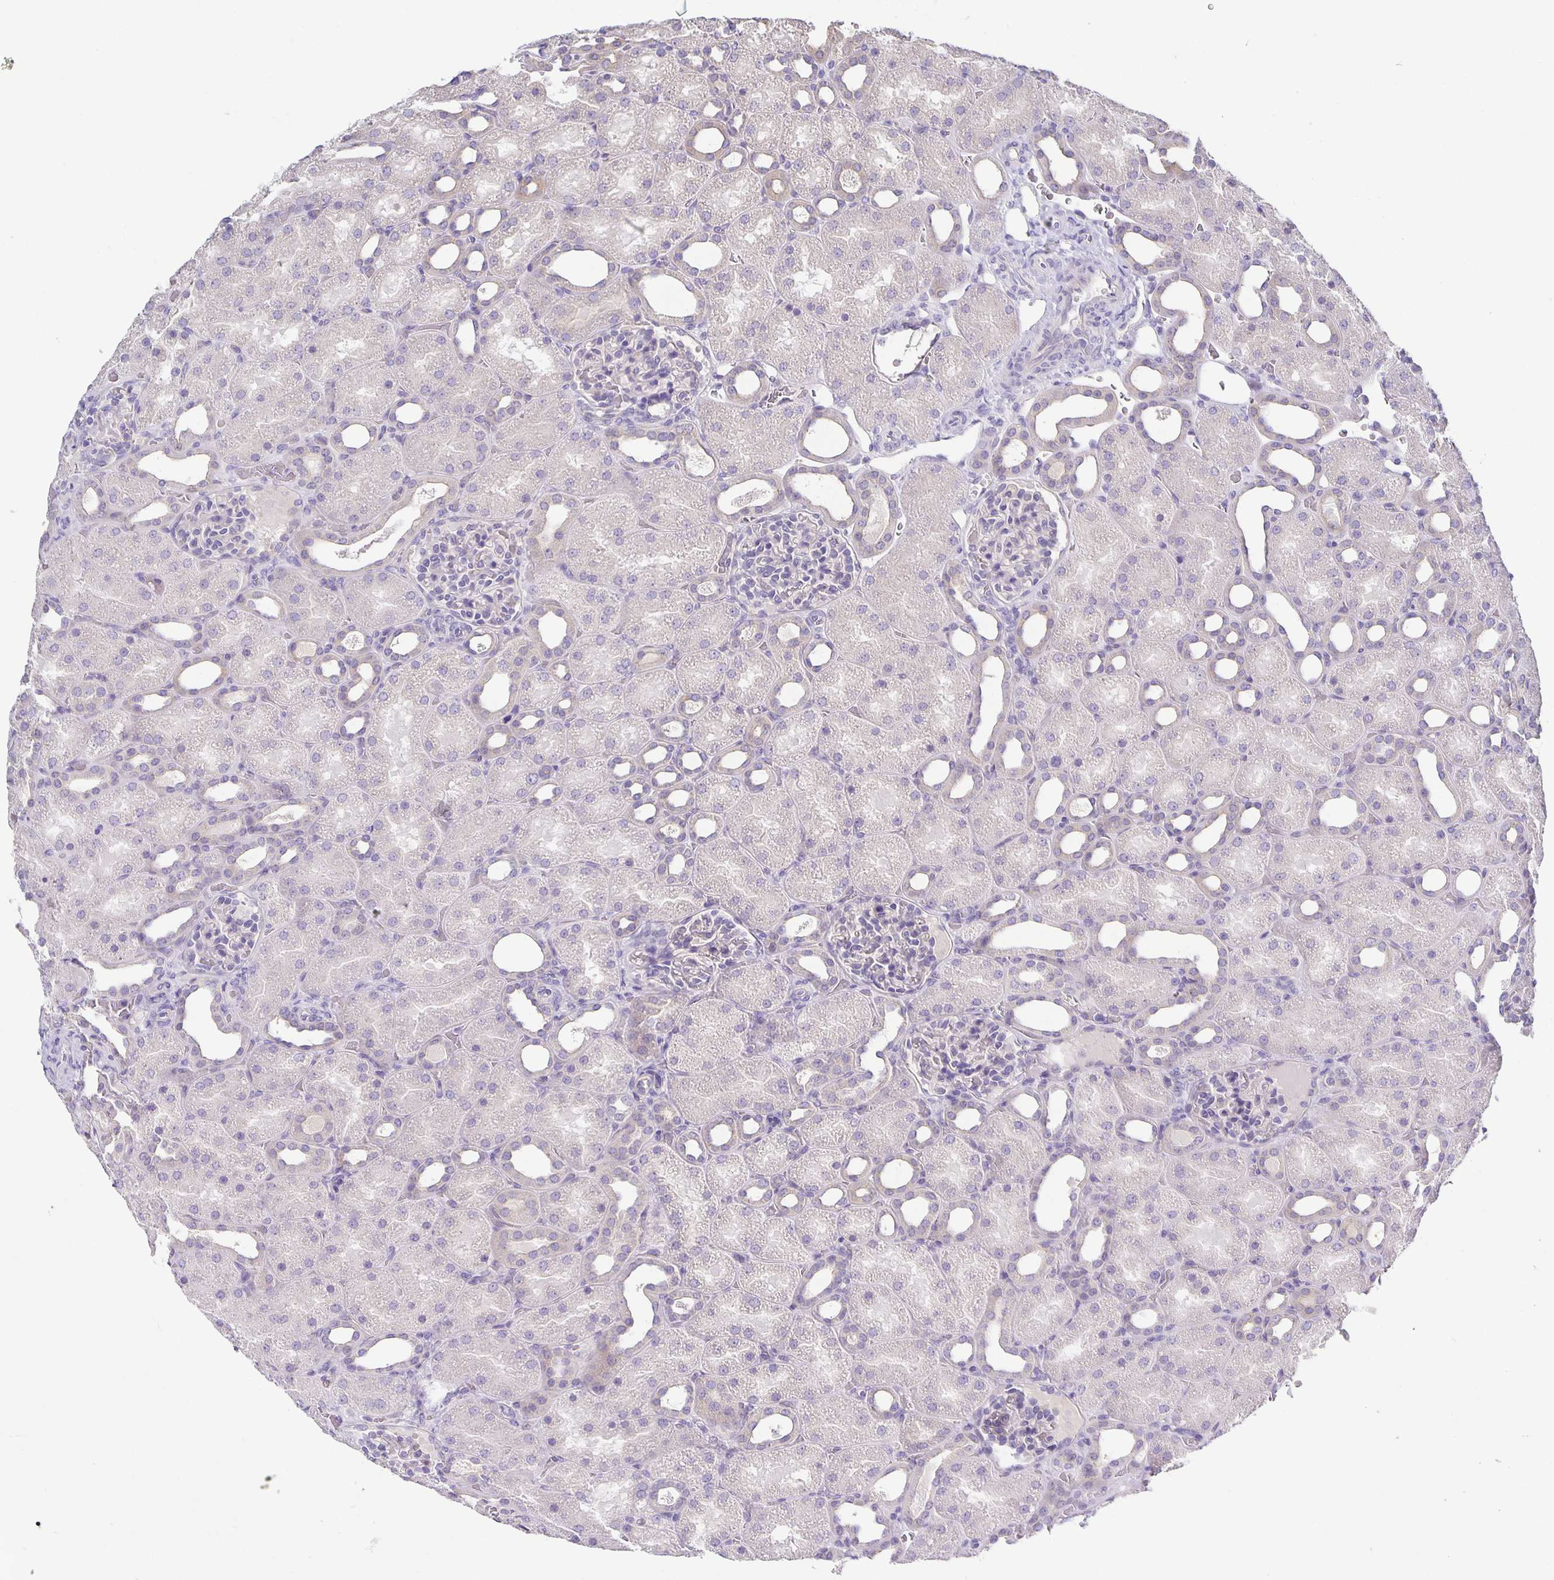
{"staining": {"intensity": "negative", "quantity": "none", "location": "none"}, "tissue": "kidney", "cell_type": "Cells in glomeruli", "image_type": "normal", "snomed": [{"axis": "morphology", "description": "Normal tissue, NOS"}, {"axis": "topography", "description": "Kidney"}], "caption": "A photomicrograph of human kidney is negative for staining in cells in glomeruli. (DAB IHC with hematoxylin counter stain).", "gene": "PTPN3", "patient": {"sex": "male", "age": 2}}